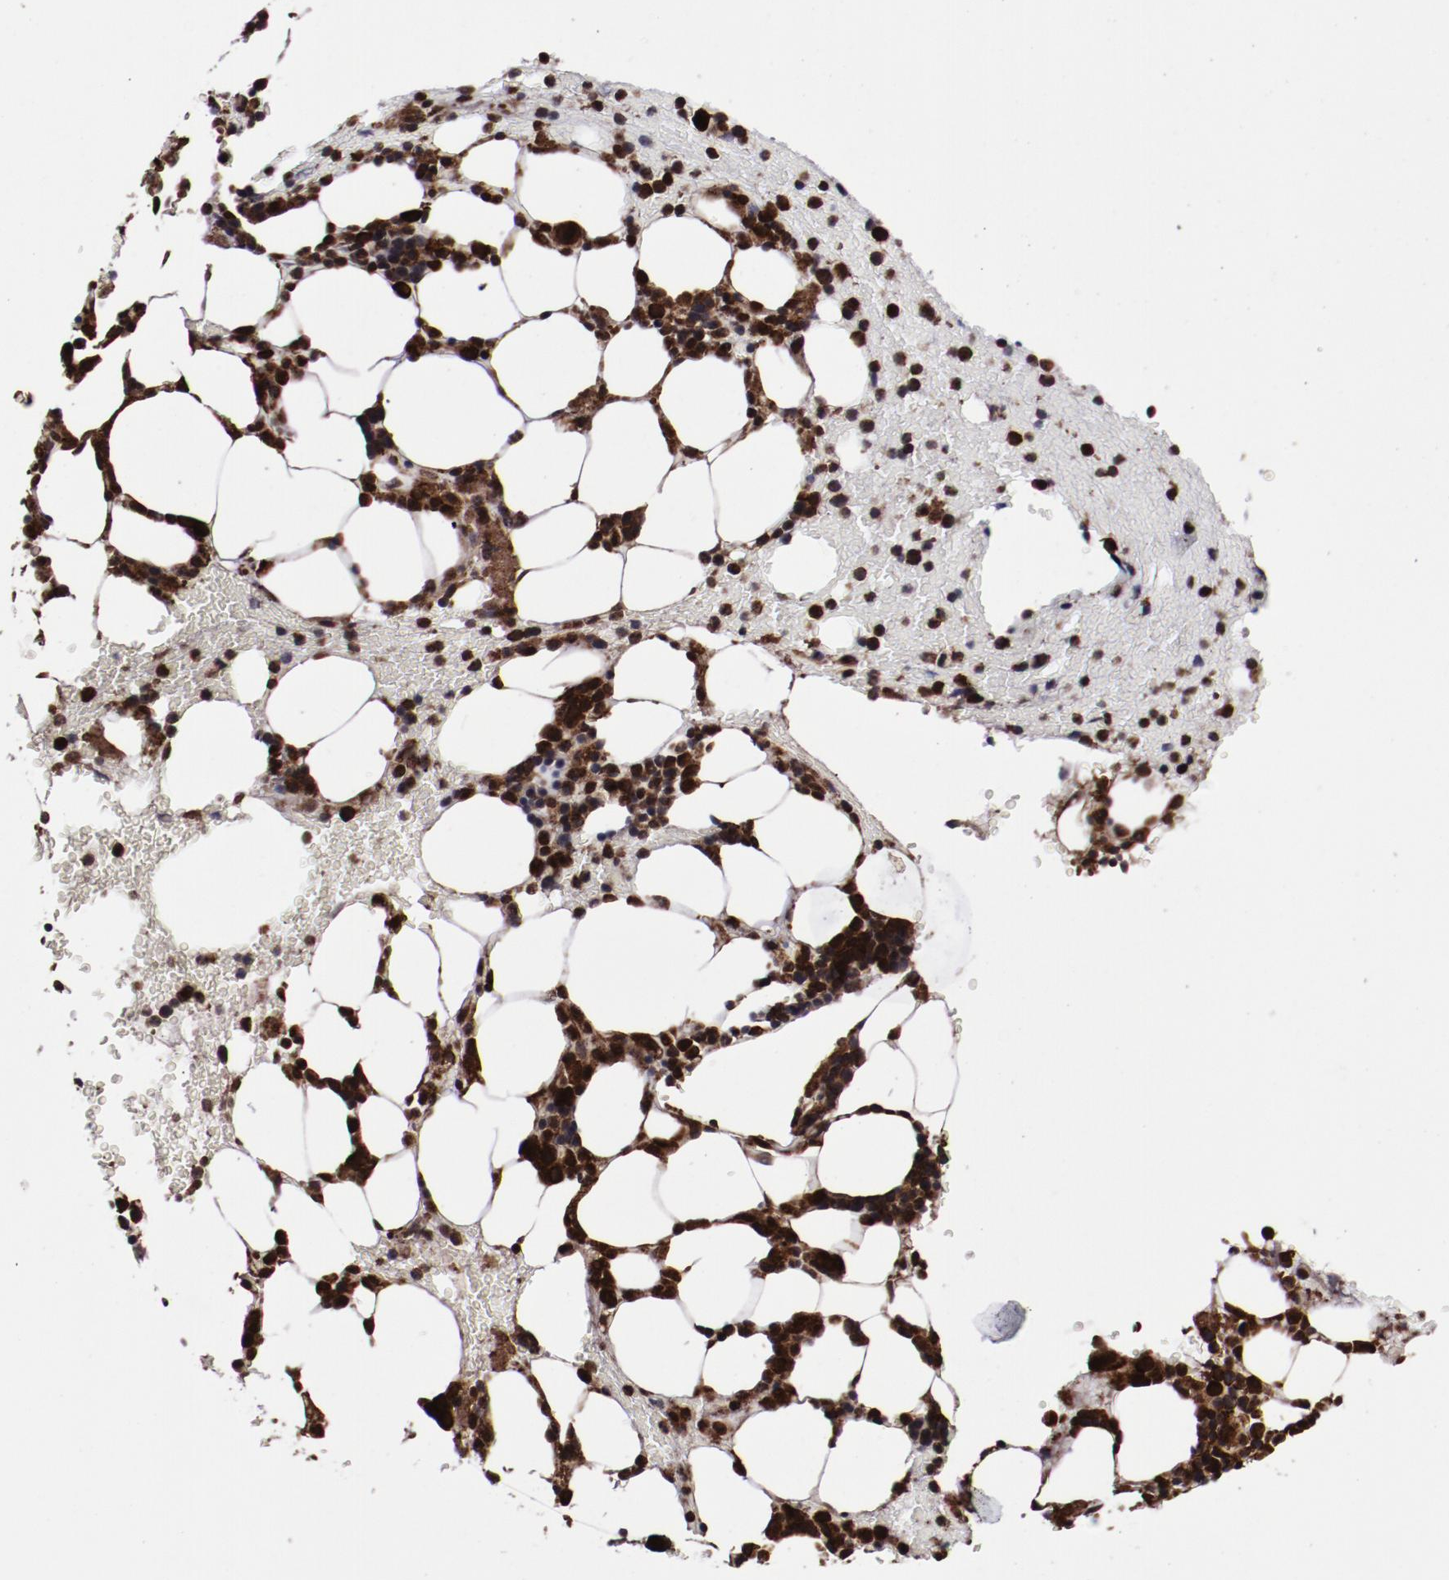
{"staining": {"intensity": "strong", "quantity": ">75%", "location": "cytoplasmic/membranous,nuclear"}, "tissue": "bone marrow", "cell_type": "Hematopoietic cells", "image_type": "normal", "snomed": [{"axis": "morphology", "description": "Normal tissue, NOS"}, {"axis": "topography", "description": "Bone marrow"}], "caption": "Approximately >75% of hematopoietic cells in benign bone marrow exhibit strong cytoplasmic/membranous,nuclear protein expression as visualized by brown immunohistochemical staining.", "gene": "EIF4ENIF1", "patient": {"sex": "female", "age": 84}}